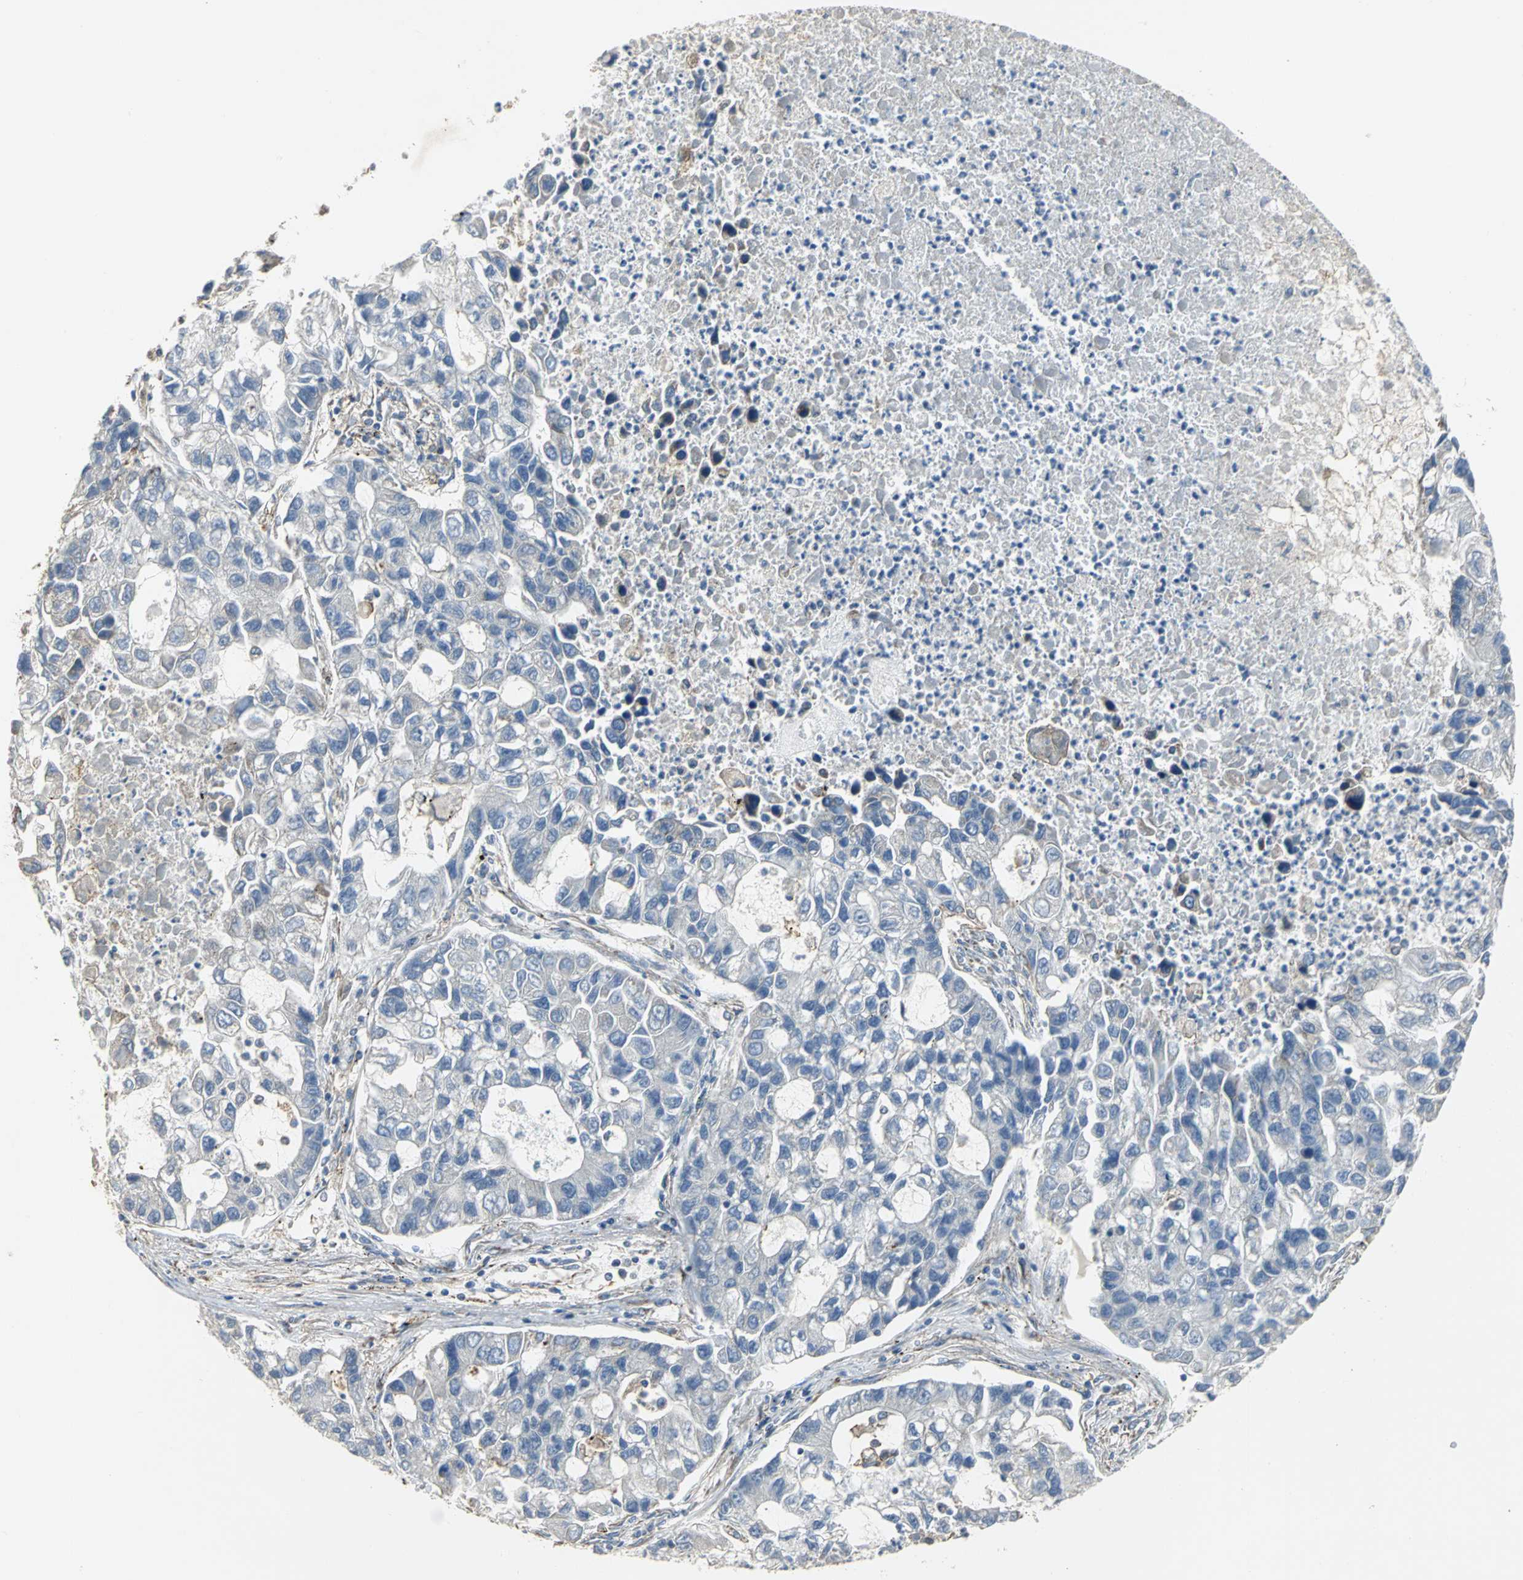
{"staining": {"intensity": "negative", "quantity": "none", "location": "none"}, "tissue": "lung cancer", "cell_type": "Tumor cells", "image_type": "cancer", "snomed": [{"axis": "morphology", "description": "Adenocarcinoma, NOS"}, {"axis": "topography", "description": "Lung"}], "caption": "Histopathology image shows no protein expression in tumor cells of lung adenocarcinoma tissue.", "gene": "NDUFB5", "patient": {"sex": "female", "age": 51}}